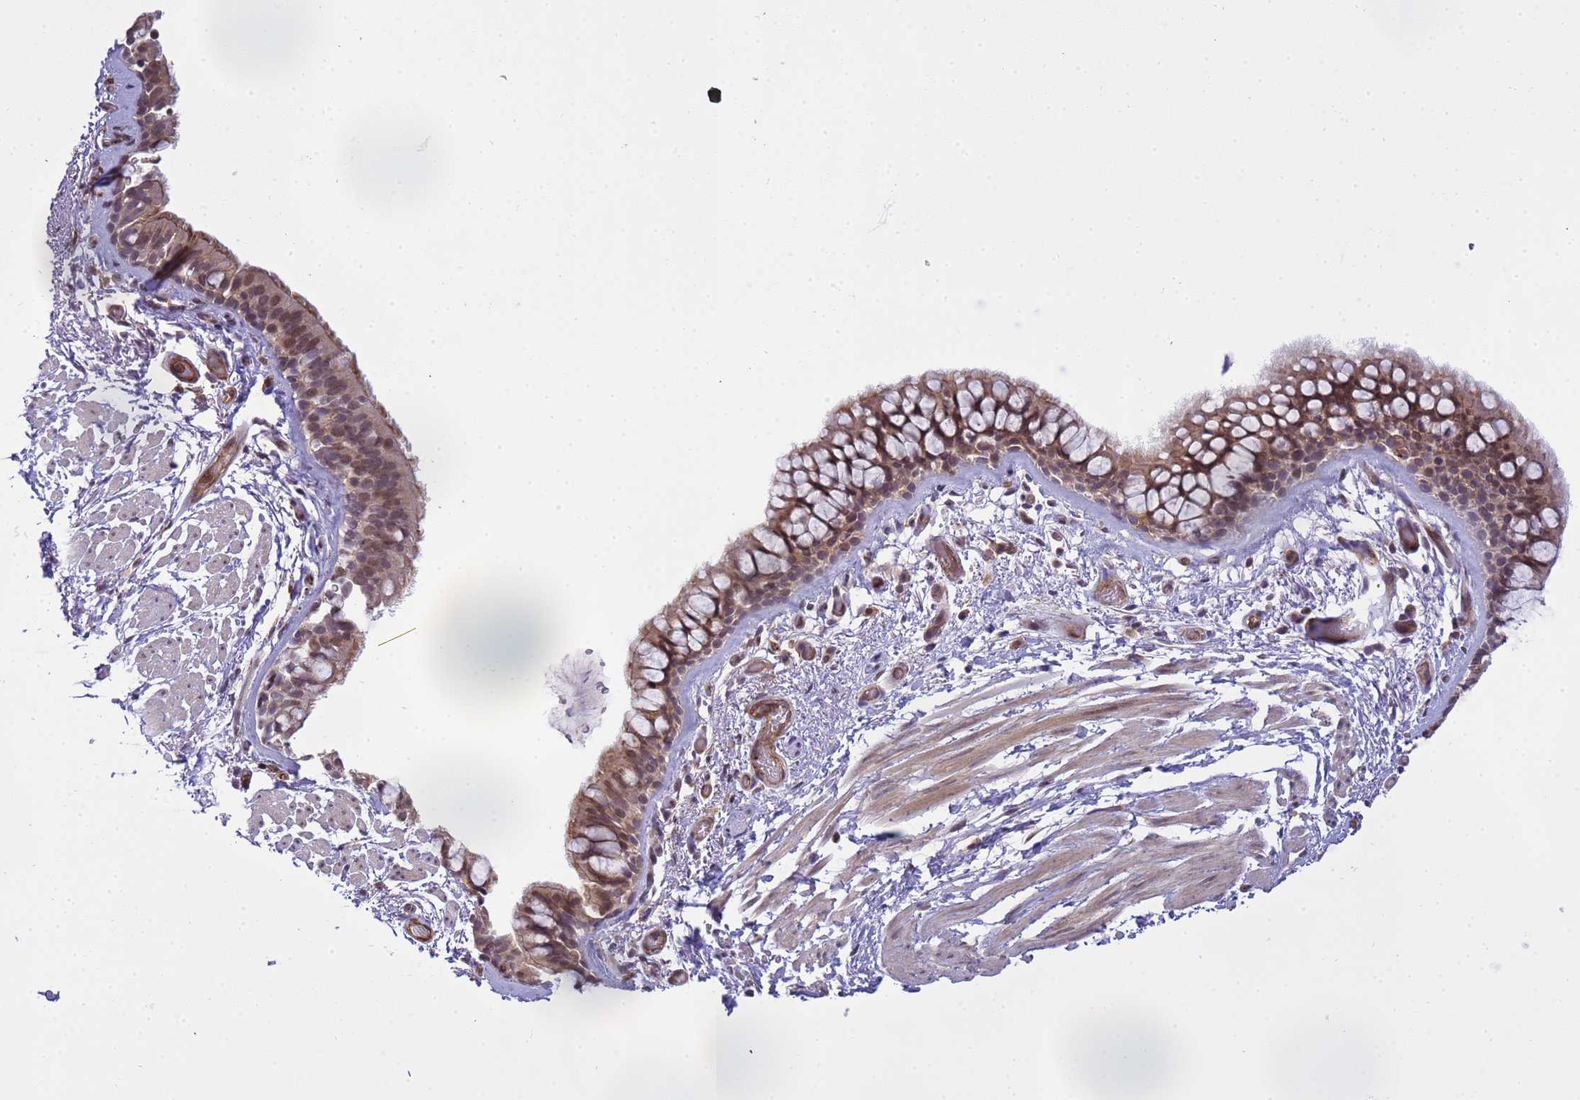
{"staining": {"intensity": "moderate", "quantity": ">75%", "location": "cytoplasmic/membranous,nuclear"}, "tissue": "bronchus", "cell_type": "Respiratory epithelial cells", "image_type": "normal", "snomed": [{"axis": "morphology", "description": "Normal tissue, NOS"}, {"axis": "topography", "description": "Bronchus"}], "caption": "IHC micrograph of benign human bronchus stained for a protein (brown), which demonstrates medium levels of moderate cytoplasmic/membranous,nuclear positivity in about >75% of respiratory epithelial cells.", "gene": "EMC2", "patient": {"sex": "male", "age": 65}}